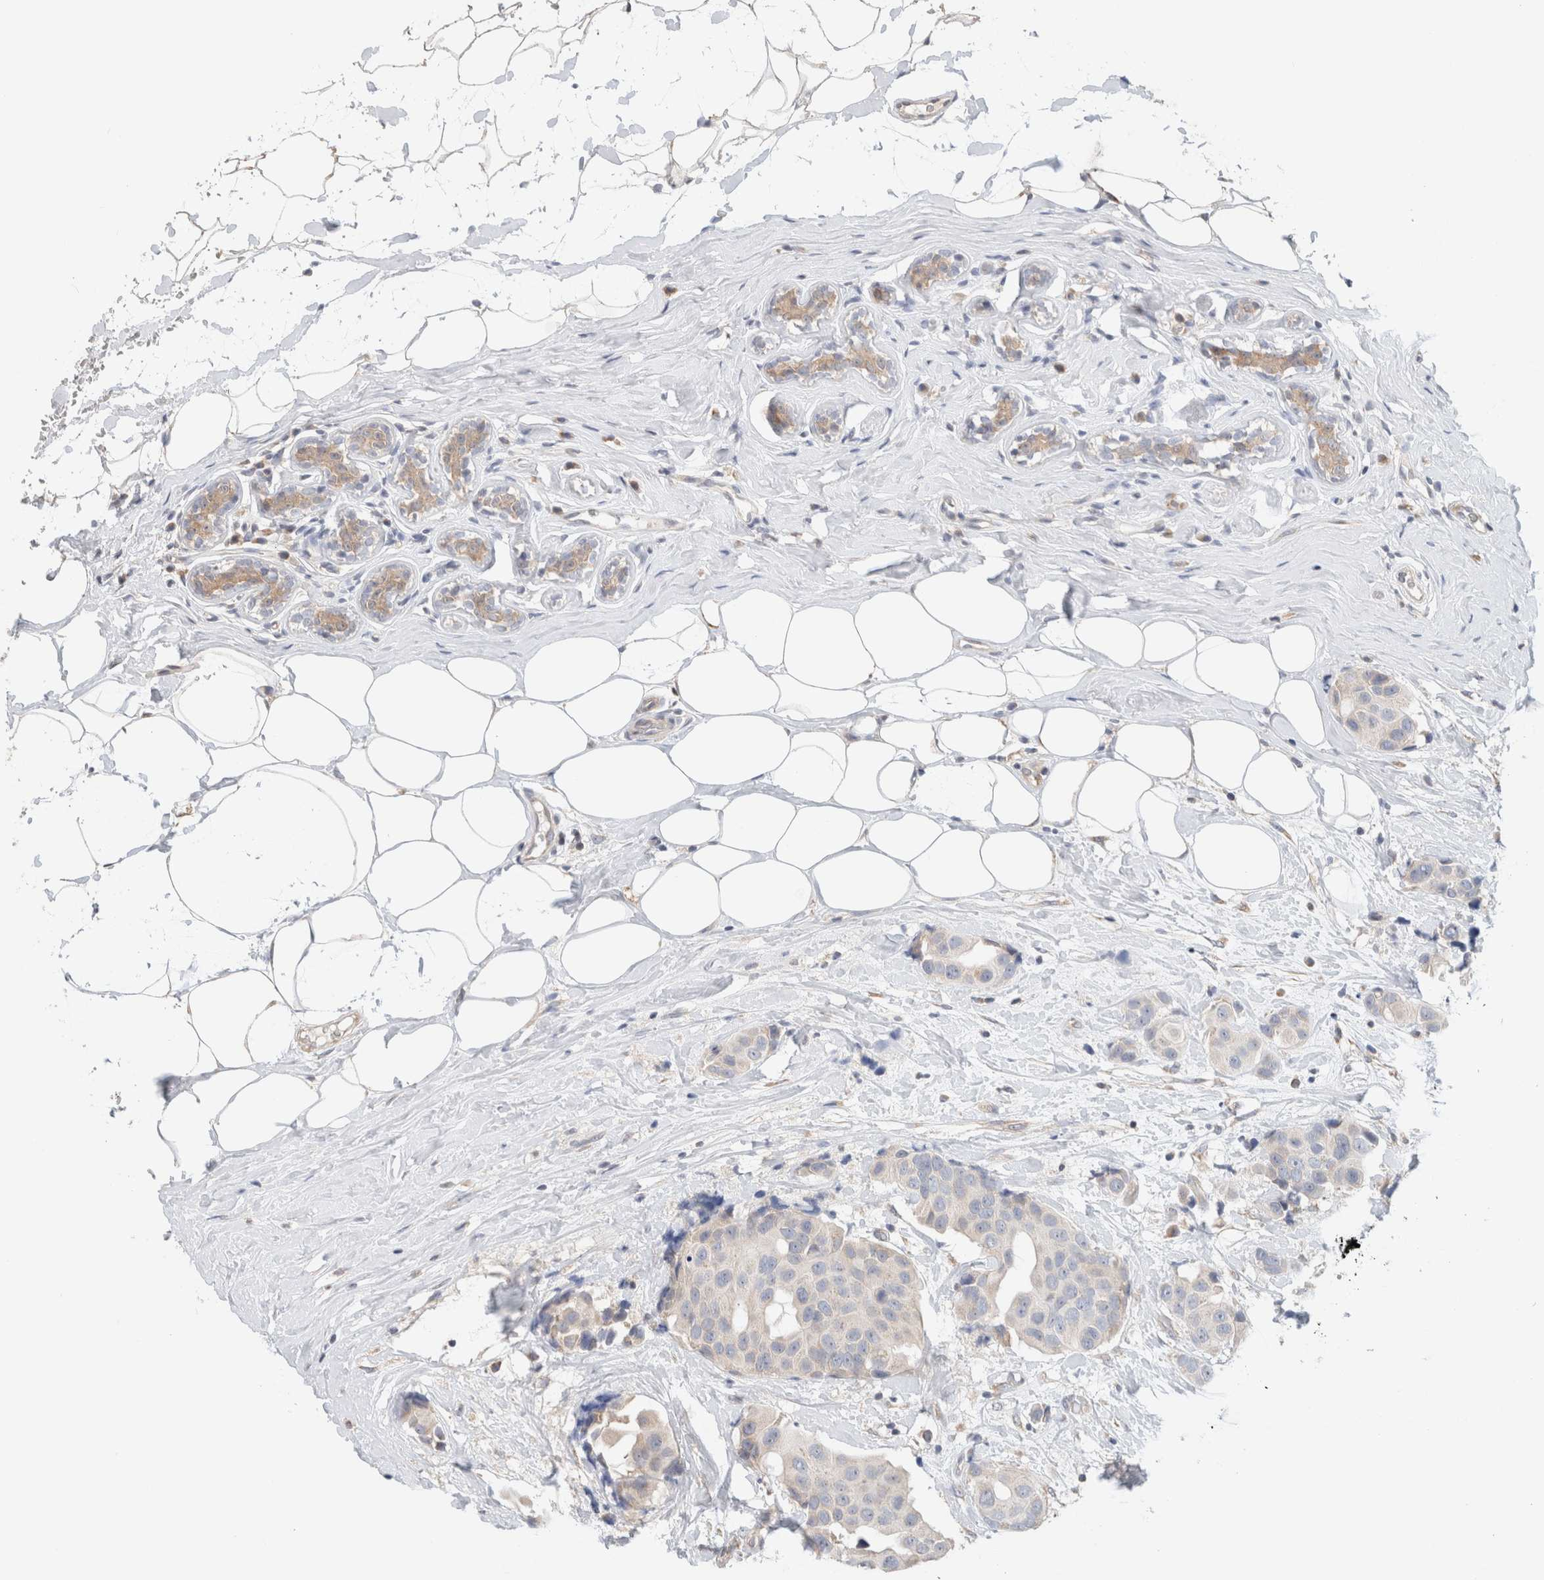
{"staining": {"intensity": "negative", "quantity": "none", "location": "none"}, "tissue": "breast cancer", "cell_type": "Tumor cells", "image_type": "cancer", "snomed": [{"axis": "morphology", "description": "Normal tissue, NOS"}, {"axis": "morphology", "description": "Duct carcinoma"}, {"axis": "topography", "description": "Breast"}], "caption": "Human breast invasive ductal carcinoma stained for a protein using immunohistochemistry exhibits no positivity in tumor cells.", "gene": "CA13", "patient": {"sex": "female", "age": 39}}